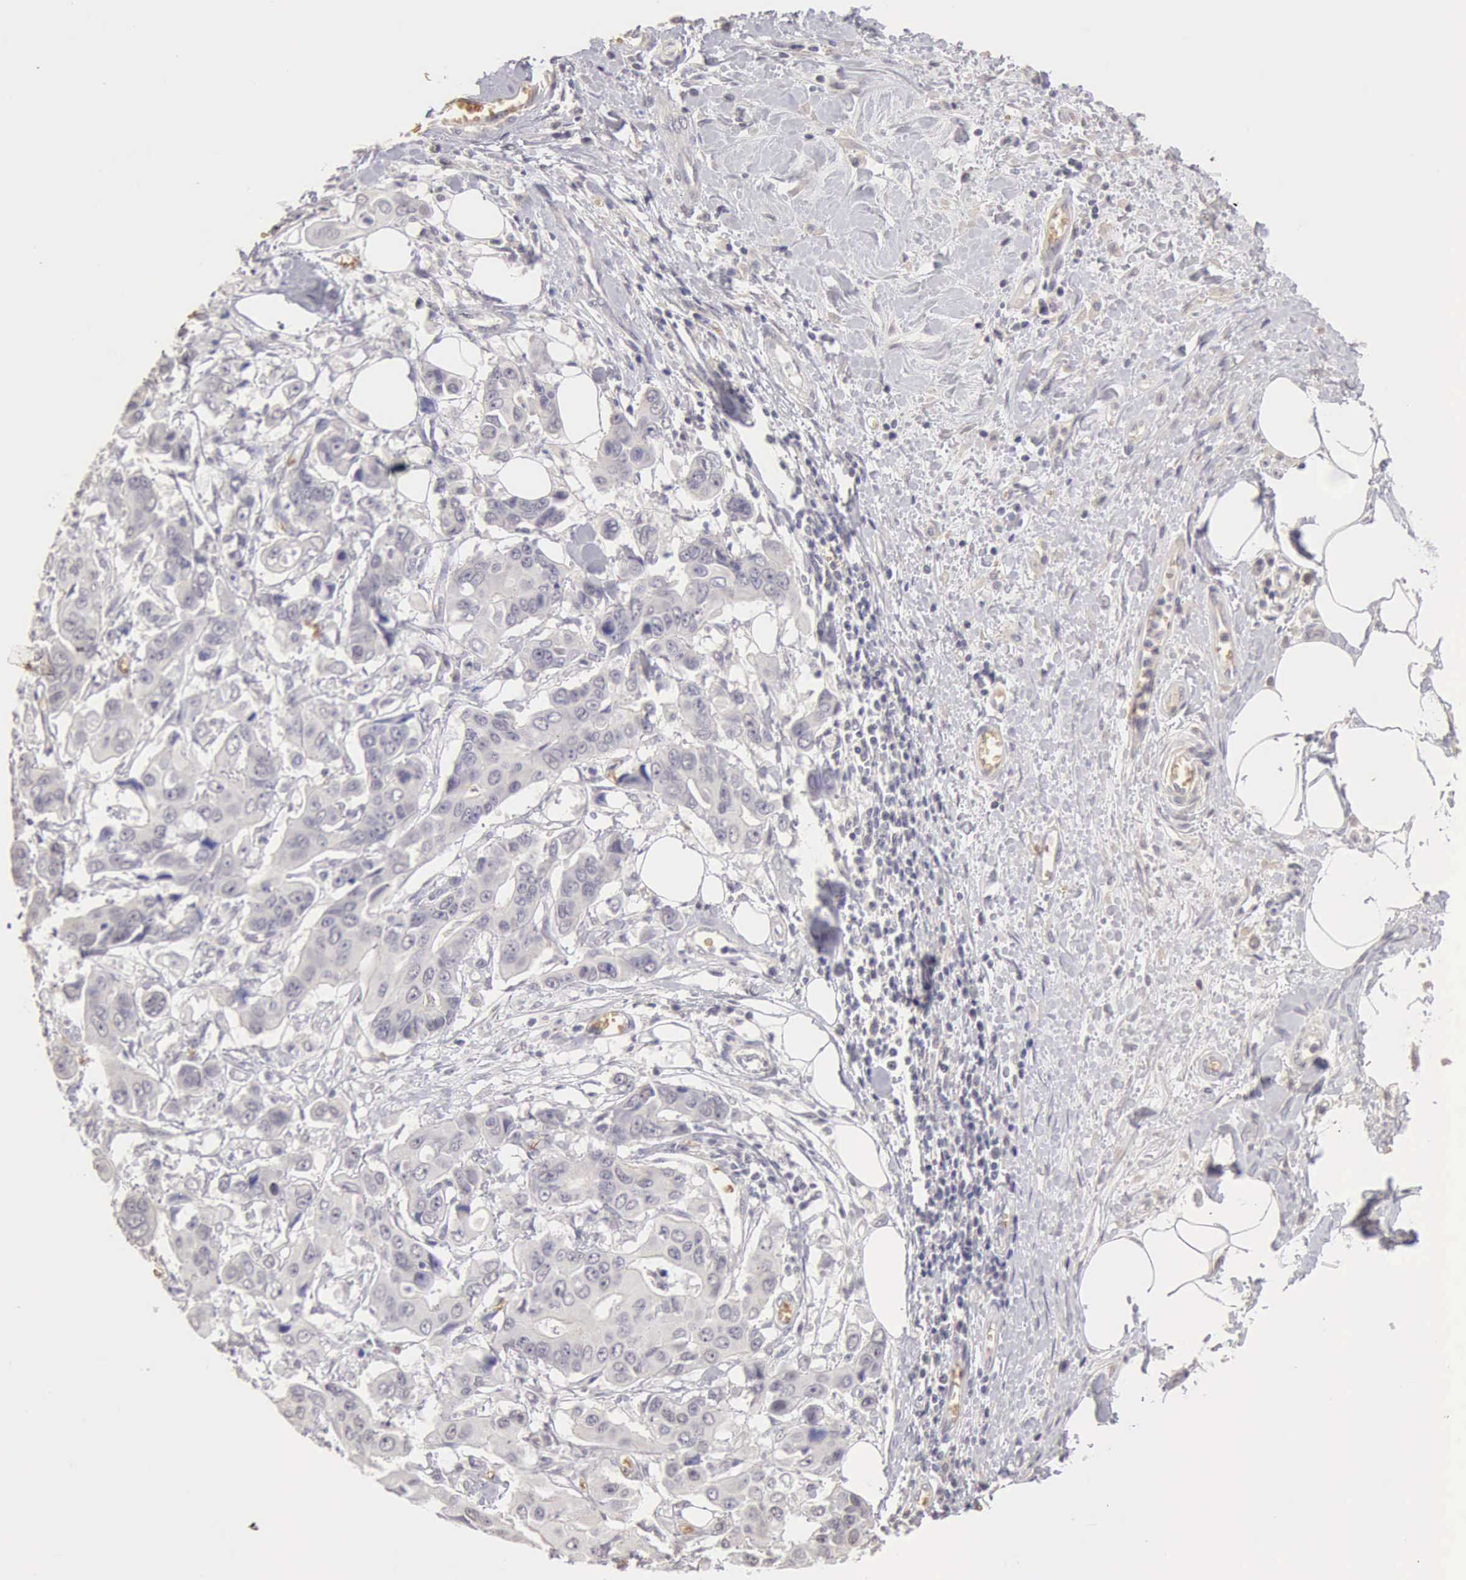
{"staining": {"intensity": "negative", "quantity": "none", "location": "none"}, "tissue": "stomach cancer", "cell_type": "Tumor cells", "image_type": "cancer", "snomed": [{"axis": "morphology", "description": "Adenocarcinoma, NOS"}, {"axis": "topography", "description": "Stomach, upper"}], "caption": "Protein analysis of stomach cancer (adenocarcinoma) displays no significant positivity in tumor cells.", "gene": "CFI", "patient": {"sex": "male", "age": 80}}